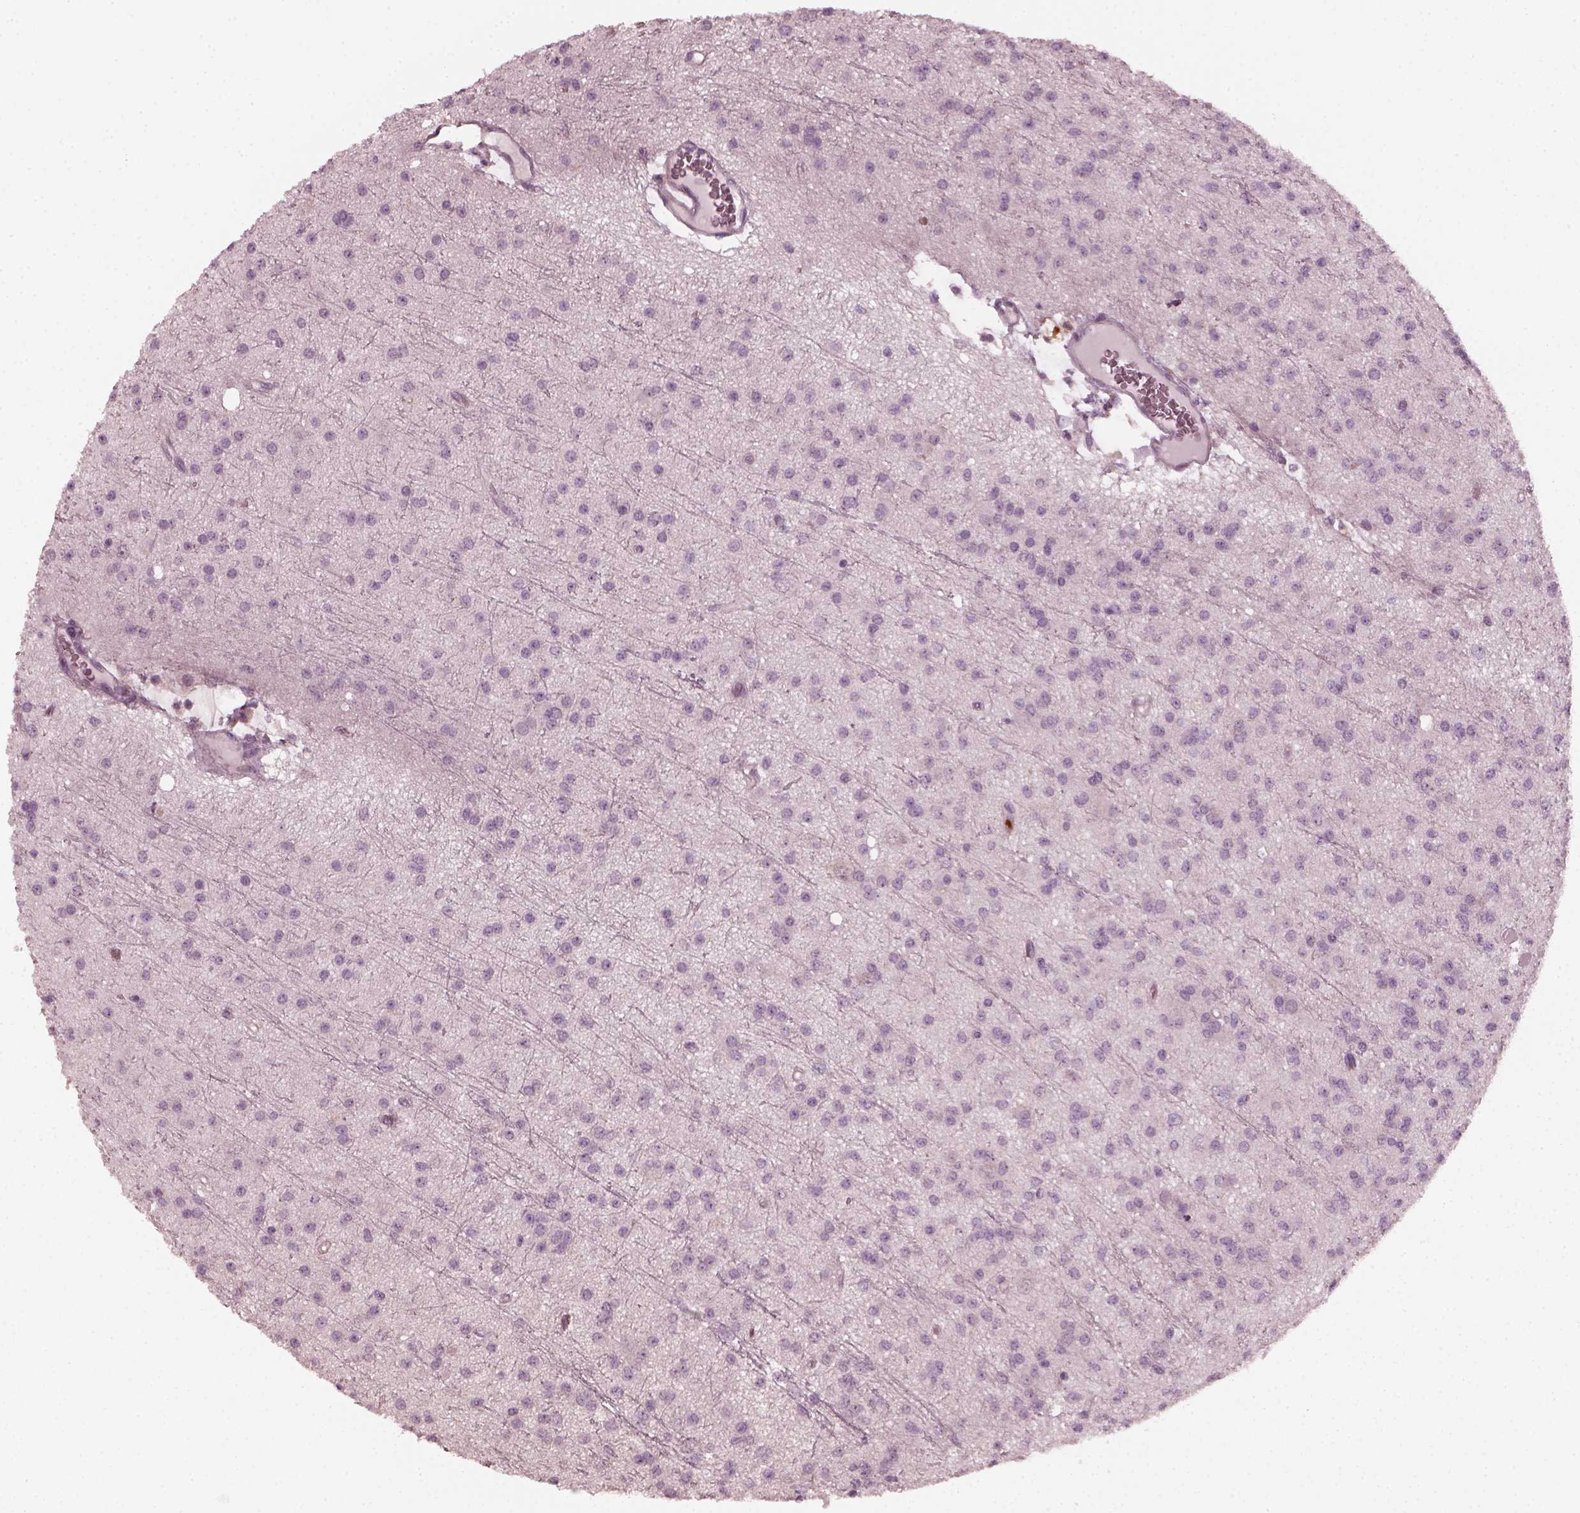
{"staining": {"intensity": "negative", "quantity": "none", "location": "none"}, "tissue": "glioma", "cell_type": "Tumor cells", "image_type": "cancer", "snomed": [{"axis": "morphology", "description": "Glioma, malignant, Low grade"}, {"axis": "topography", "description": "Brain"}], "caption": "This is a photomicrograph of IHC staining of malignant glioma (low-grade), which shows no positivity in tumor cells. (DAB (3,3'-diaminobenzidine) immunohistochemistry (IHC) with hematoxylin counter stain).", "gene": "CHIT1", "patient": {"sex": "male", "age": 27}}